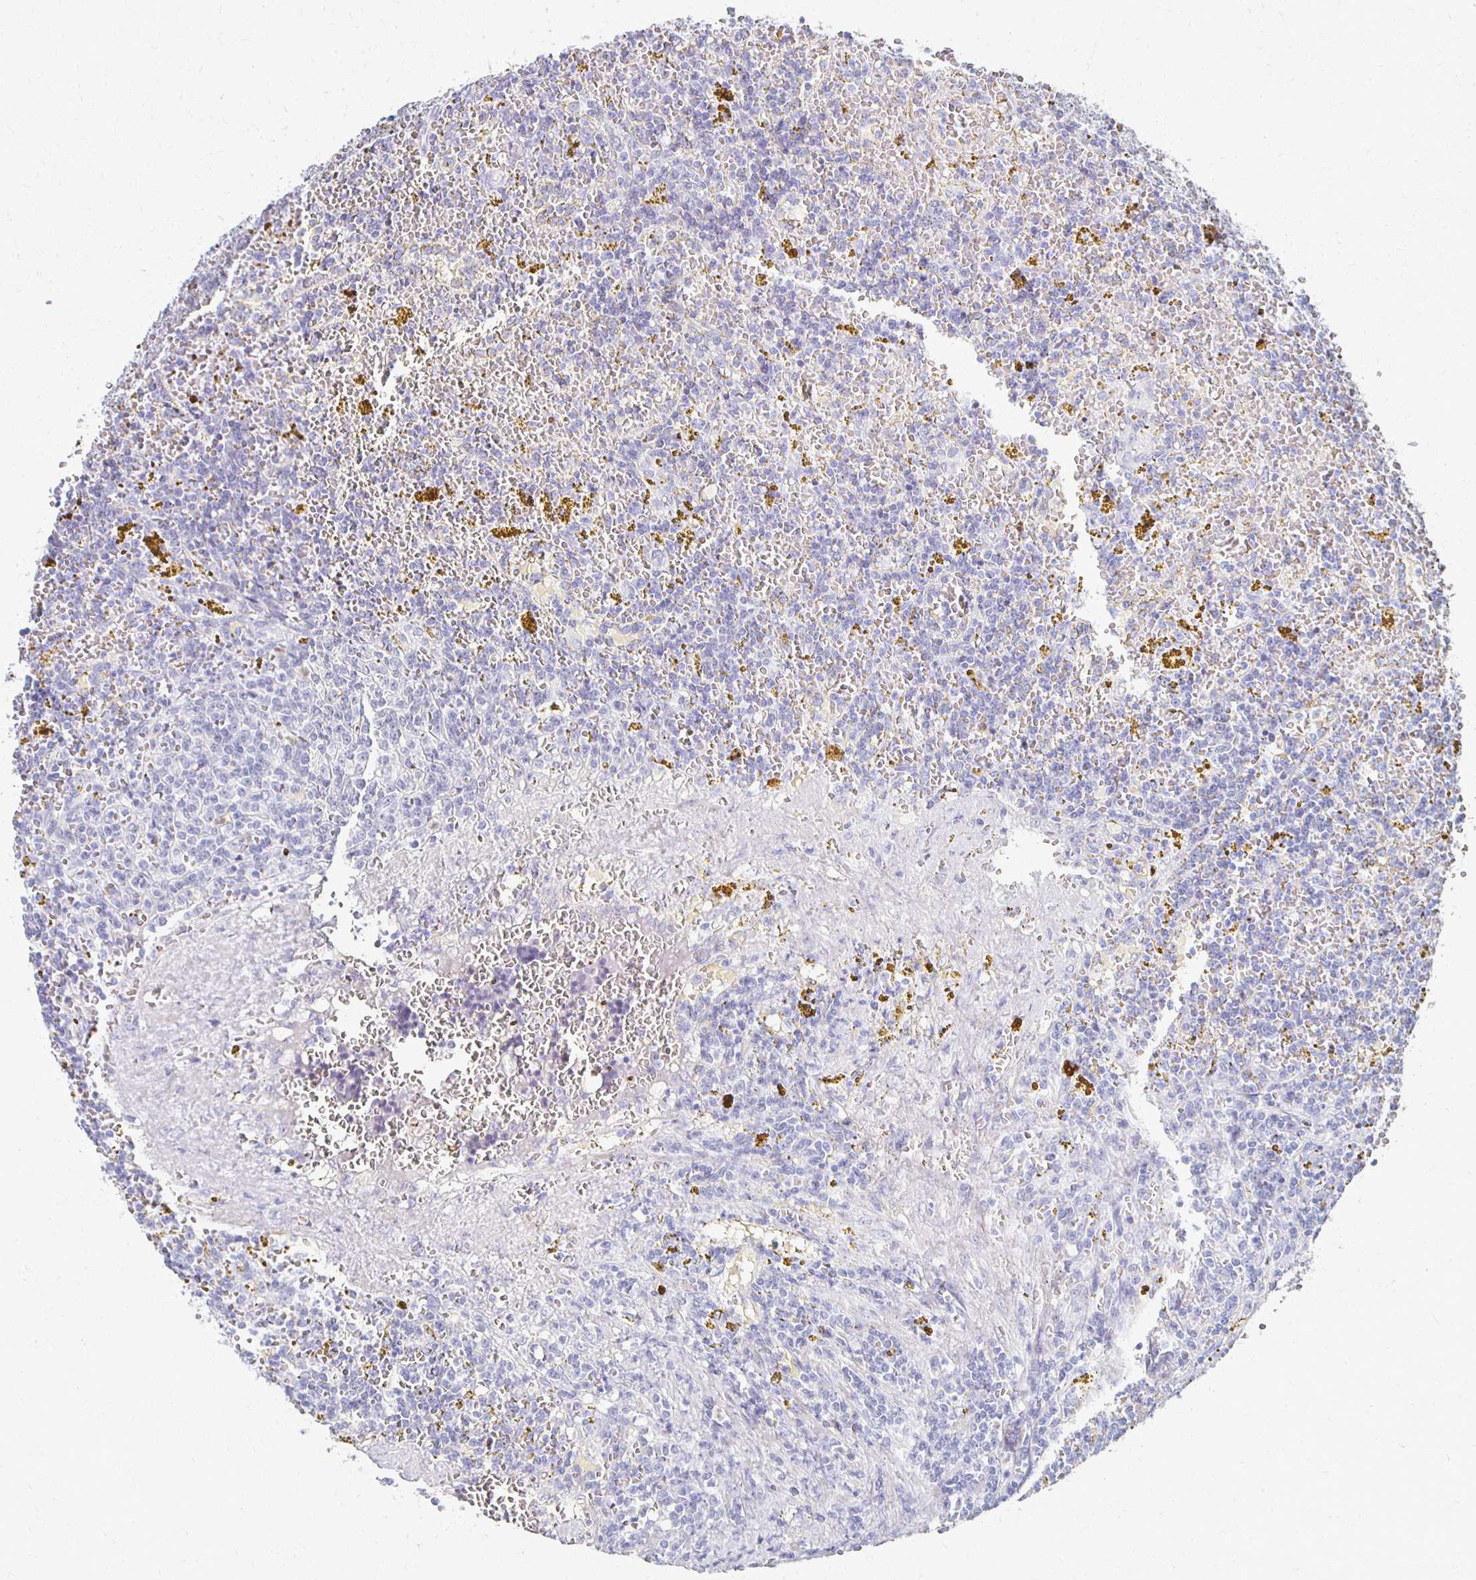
{"staining": {"intensity": "negative", "quantity": "none", "location": "none"}, "tissue": "lymphoma", "cell_type": "Tumor cells", "image_type": "cancer", "snomed": [{"axis": "morphology", "description": "Malignant lymphoma, non-Hodgkin's type, Low grade"}, {"axis": "topography", "description": "Spleen"}, {"axis": "topography", "description": "Lymph node"}], "caption": "This photomicrograph is of malignant lymphoma, non-Hodgkin's type (low-grade) stained with immunohistochemistry to label a protein in brown with the nuclei are counter-stained blue. There is no positivity in tumor cells.", "gene": "CXCR2", "patient": {"sex": "female", "age": 66}}